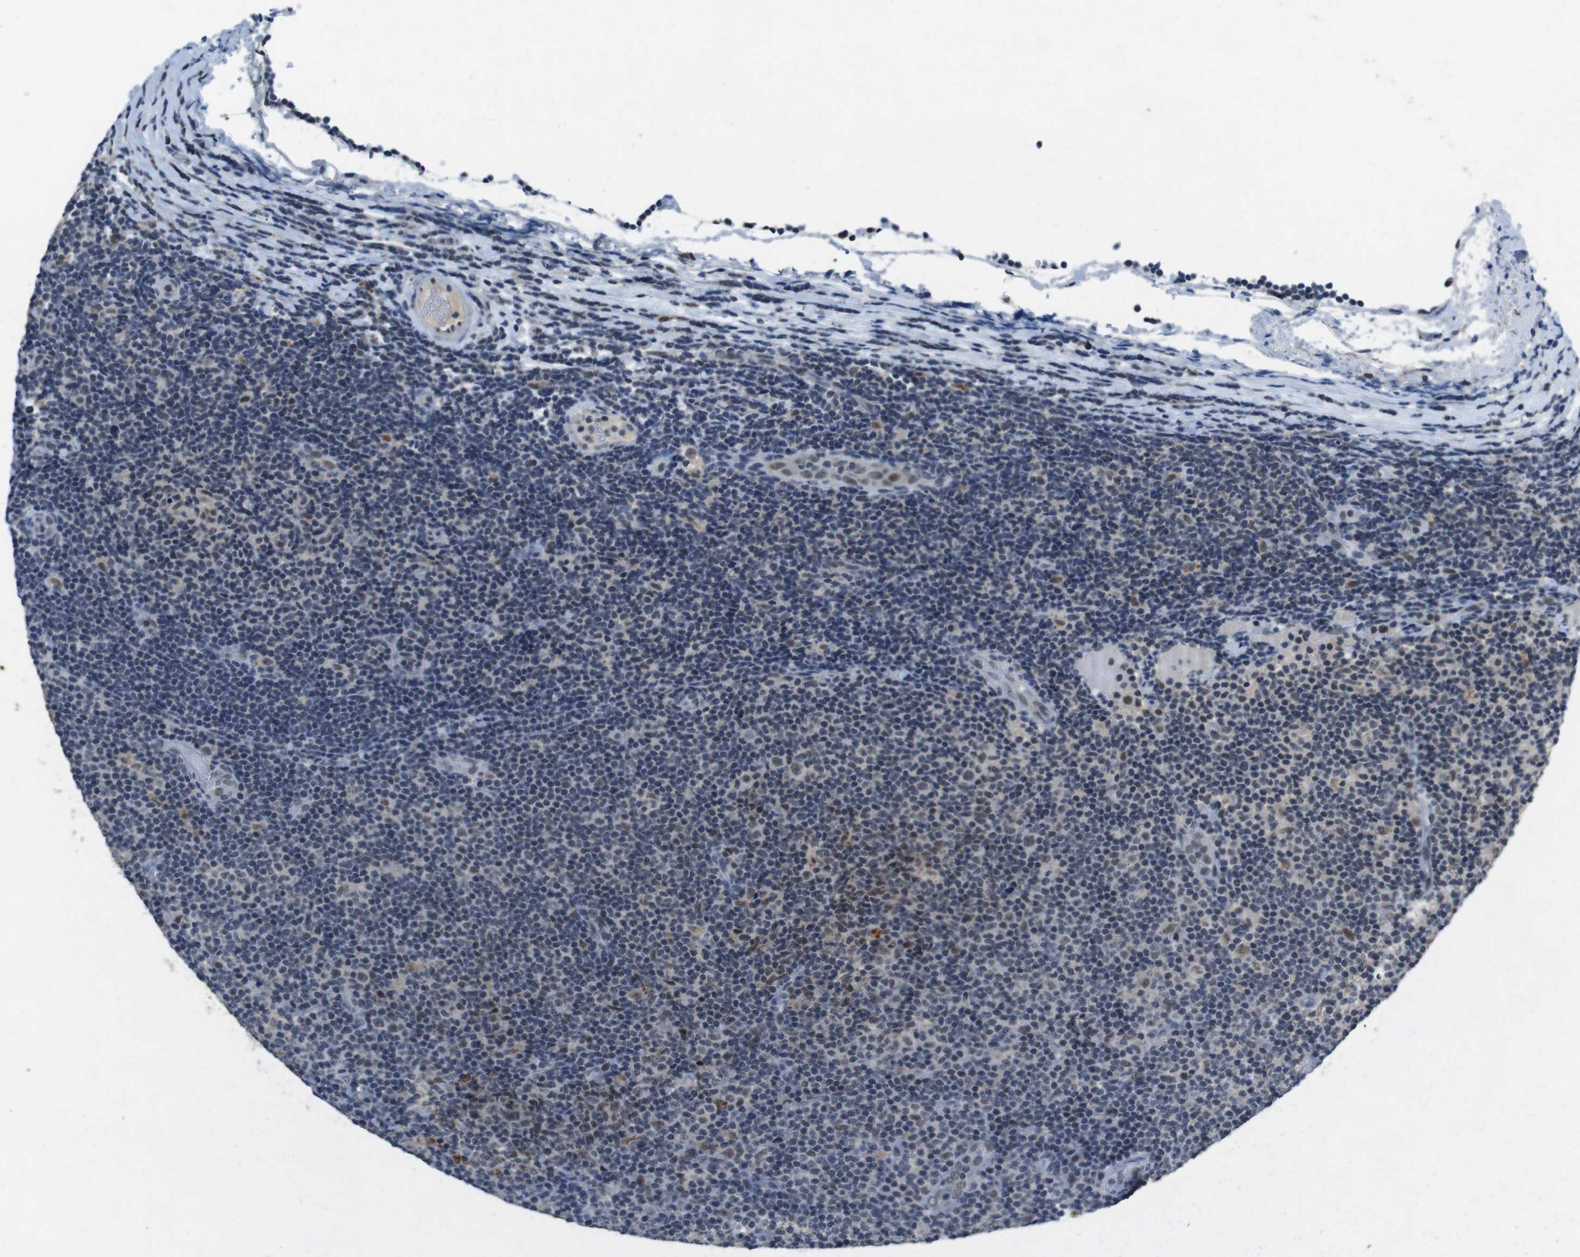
{"staining": {"intensity": "weak", "quantity": "<25%", "location": "cytoplasmic/membranous,nuclear"}, "tissue": "lymphoma", "cell_type": "Tumor cells", "image_type": "cancer", "snomed": [{"axis": "morphology", "description": "Malignant lymphoma, non-Hodgkin's type, Low grade"}, {"axis": "topography", "description": "Lymph node"}], "caption": "This is an immunohistochemistry (IHC) photomicrograph of low-grade malignant lymphoma, non-Hodgkin's type. There is no staining in tumor cells.", "gene": "USP7", "patient": {"sex": "male", "age": 83}}